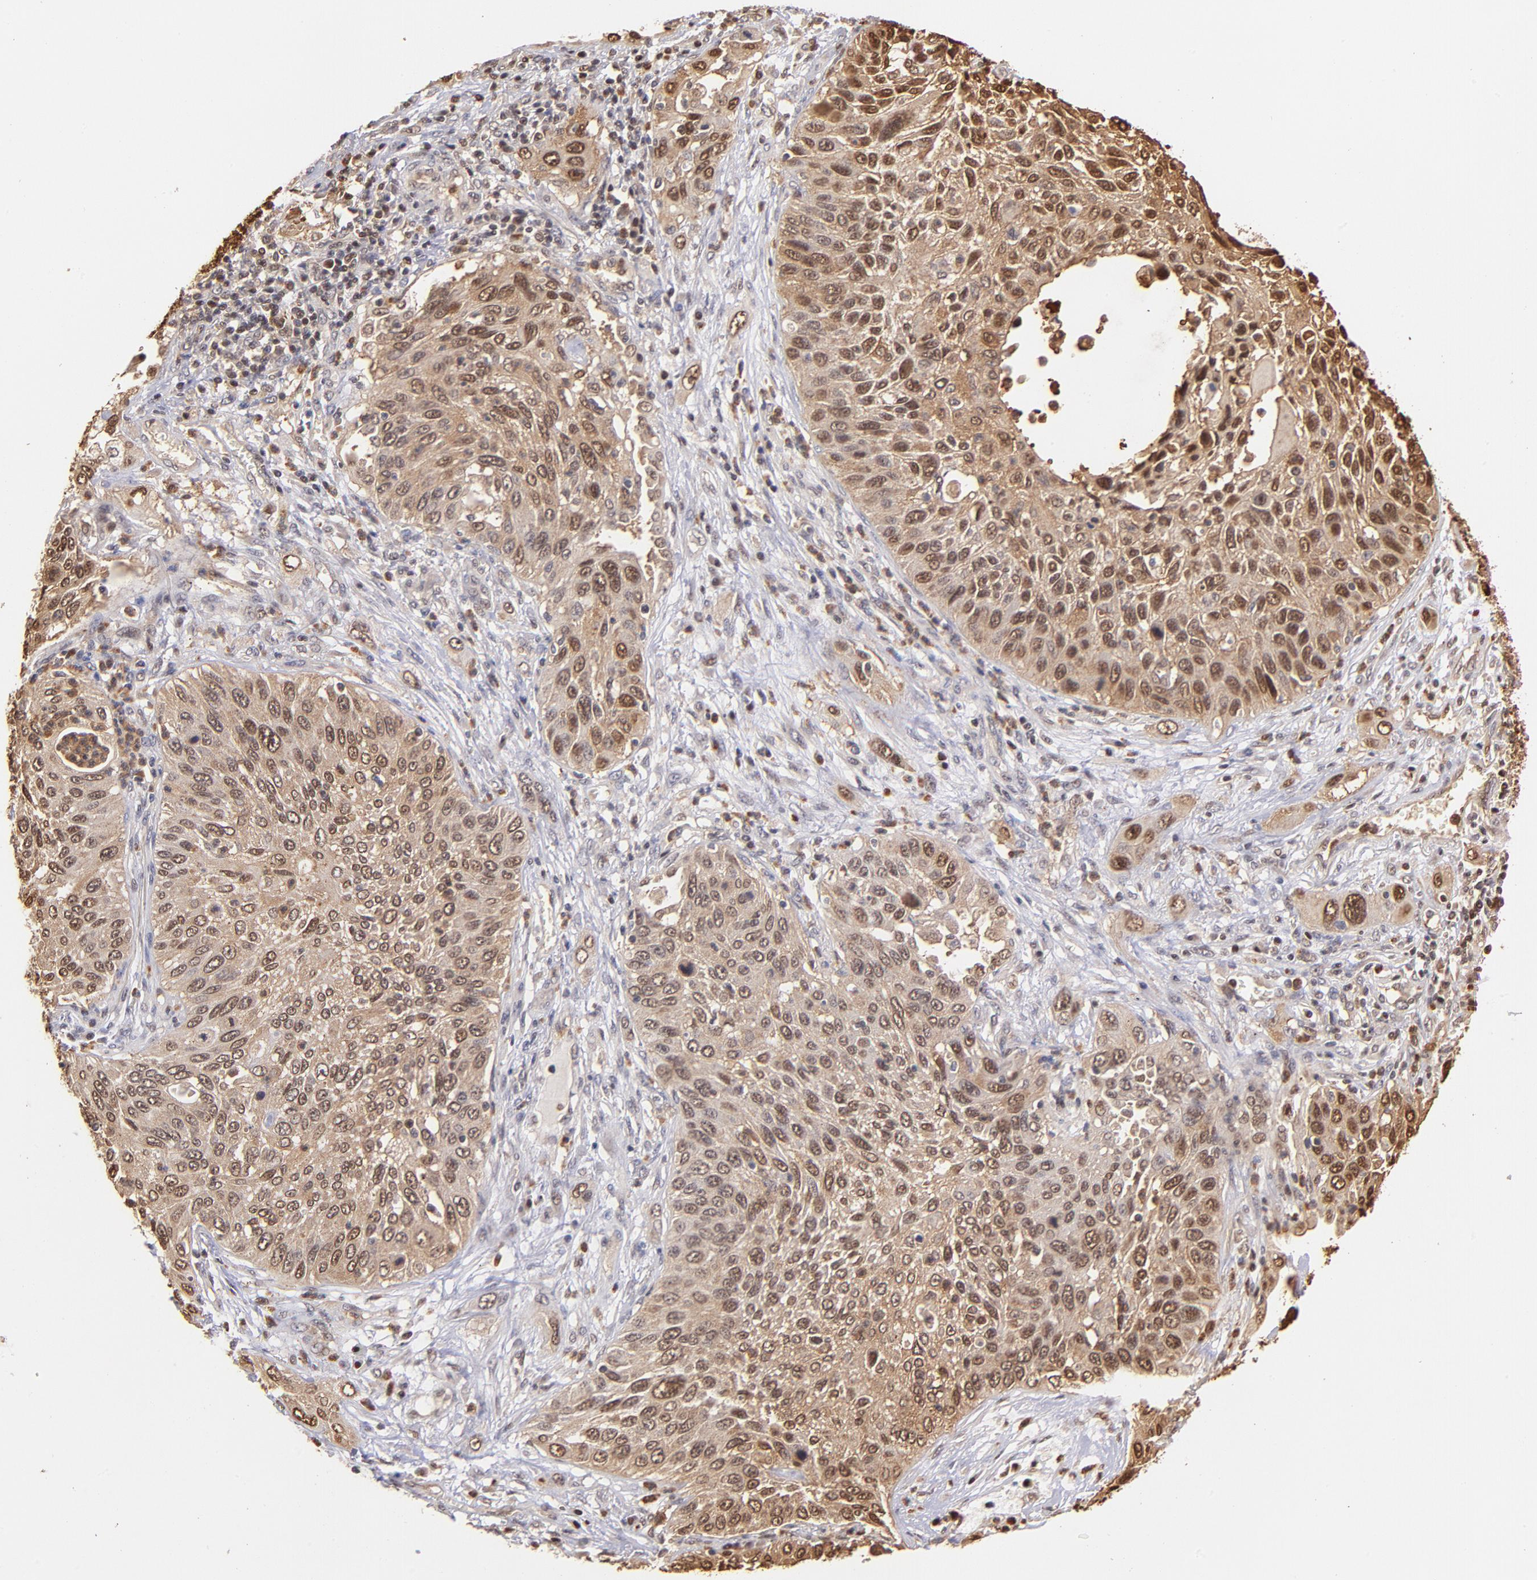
{"staining": {"intensity": "moderate", "quantity": ">75%", "location": "cytoplasmic/membranous,nuclear"}, "tissue": "lung cancer", "cell_type": "Tumor cells", "image_type": "cancer", "snomed": [{"axis": "morphology", "description": "Squamous cell carcinoma, NOS"}, {"axis": "topography", "description": "Lung"}], "caption": "Human squamous cell carcinoma (lung) stained for a protein (brown) displays moderate cytoplasmic/membranous and nuclear positive expression in approximately >75% of tumor cells.", "gene": "YWHAB", "patient": {"sex": "female", "age": 76}}